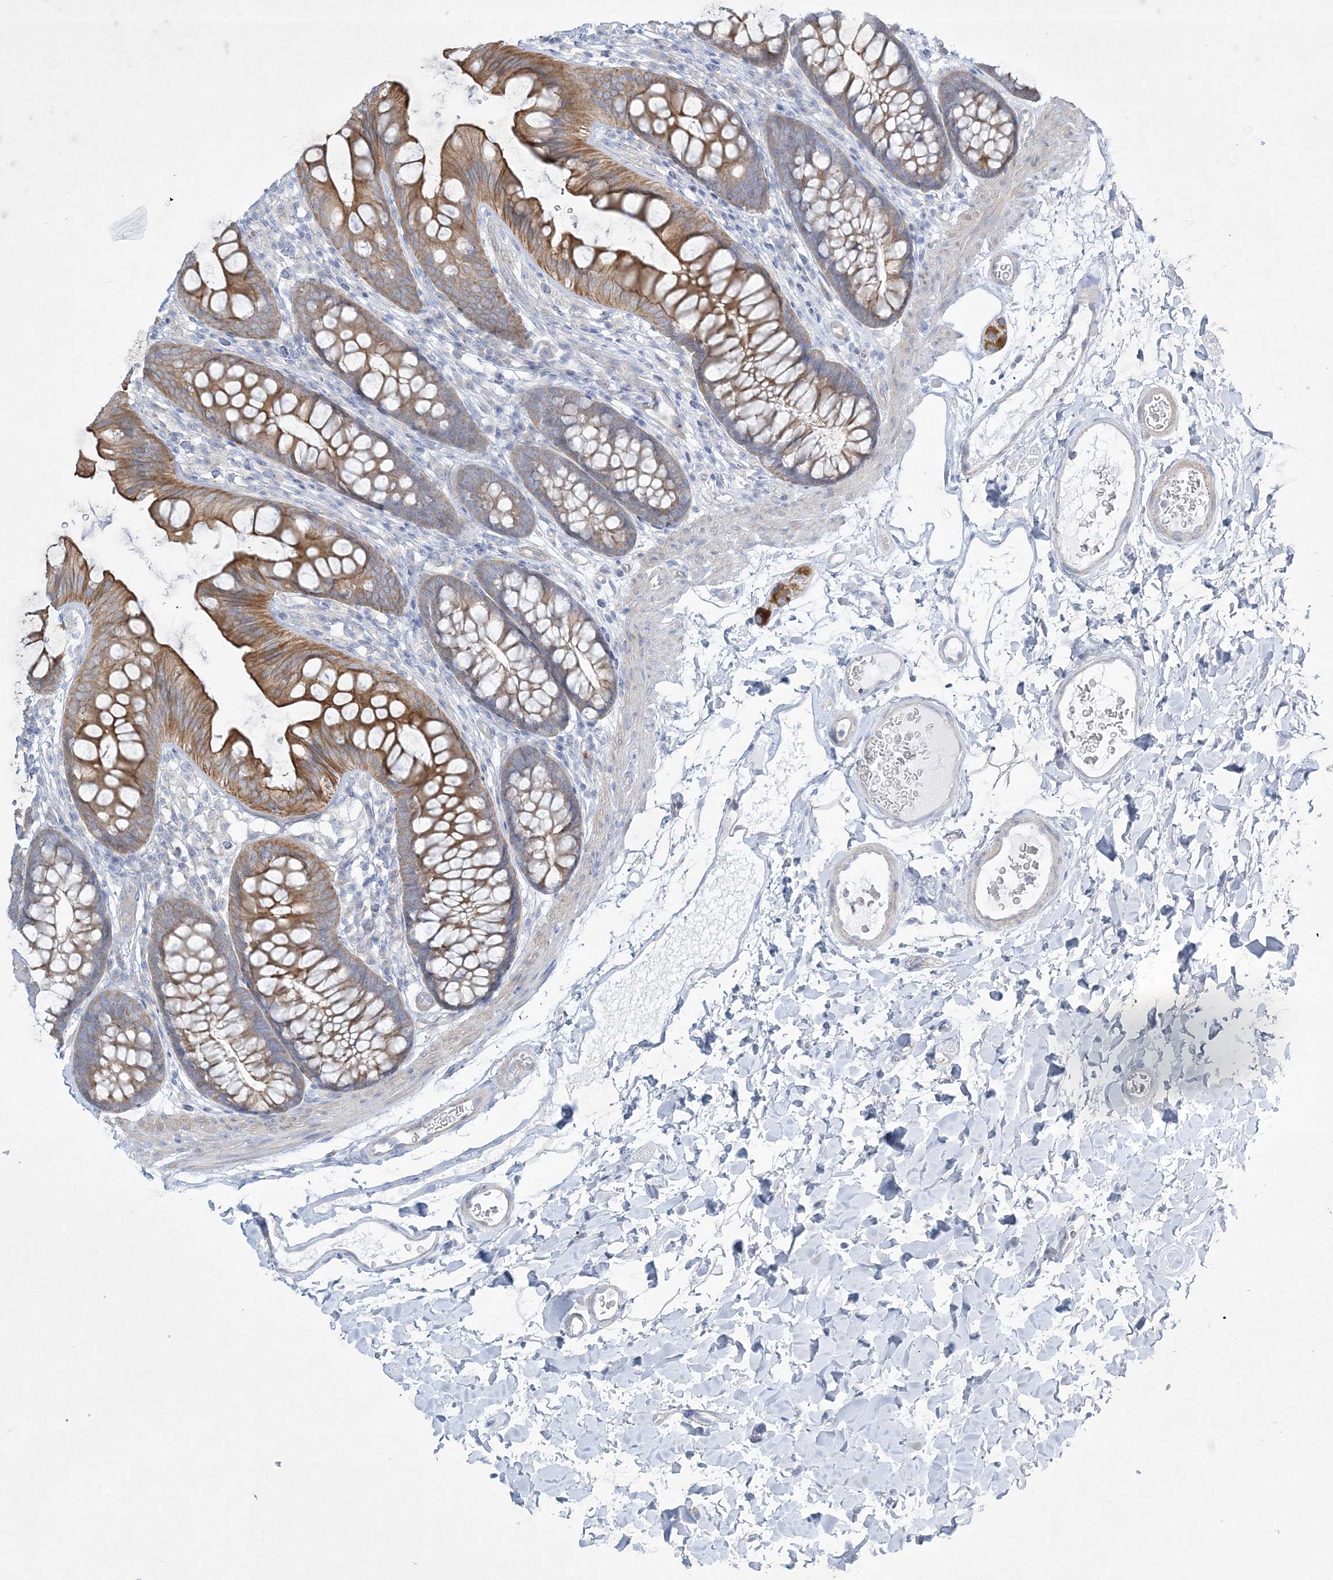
{"staining": {"intensity": "negative", "quantity": "none", "location": "none"}, "tissue": "colon", "cell_type": "Endothelial cells", "image_type": "normal", "snomed": [{"axis": "morphology", "description": "Normal tissue, NOS"}, {"axis": "topography", "description": "Colon"}], "caption": "A high-resolution micrograph shows immunohistochemistry (IHC) staining of unremarkable colon, which shows no significant staining in endothelial cells.", "gene": "FARSB", "patient": {"sex": "female", "age": 62}}